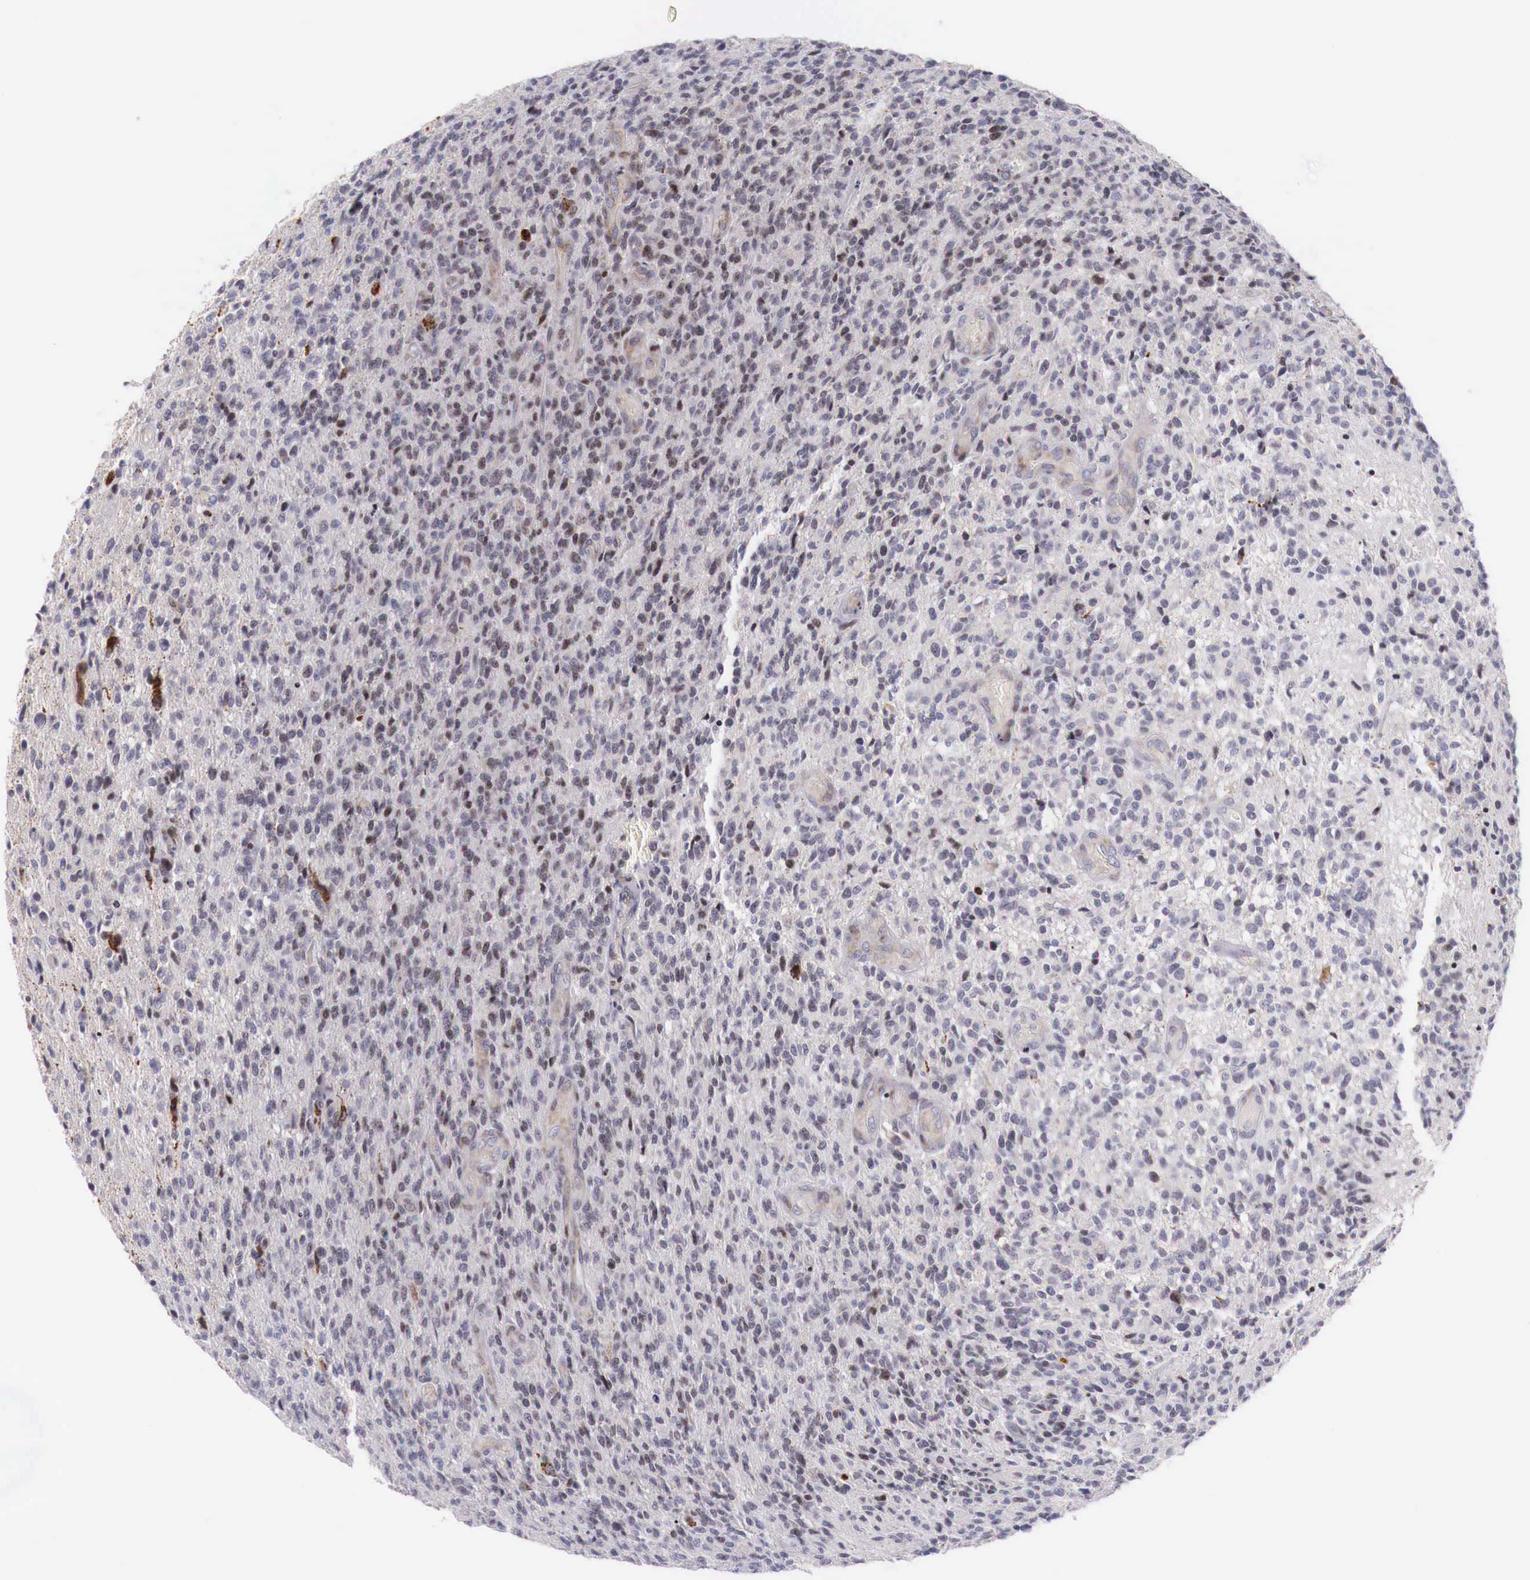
{"staining": {"intensity": "weak", "quantity": "<25%", "location": "none"}, "tissue": "glioma", "cell_type": "Tumor cells", "image_type": "cancer", "snomed": [{"axis": "morphology", "description": "Glioma, malignant, High grade"}, {"axis": "topography", "description": "Brain"}], "caption": "A micrograph of human glioma is negative for staining in tumor cells. (DAB immunohistochemistry (IHC) visualized using brightfield microscopy, high magnification).", "gene": "CLCN5", "patient": {"sex": "male", "age": 36}}